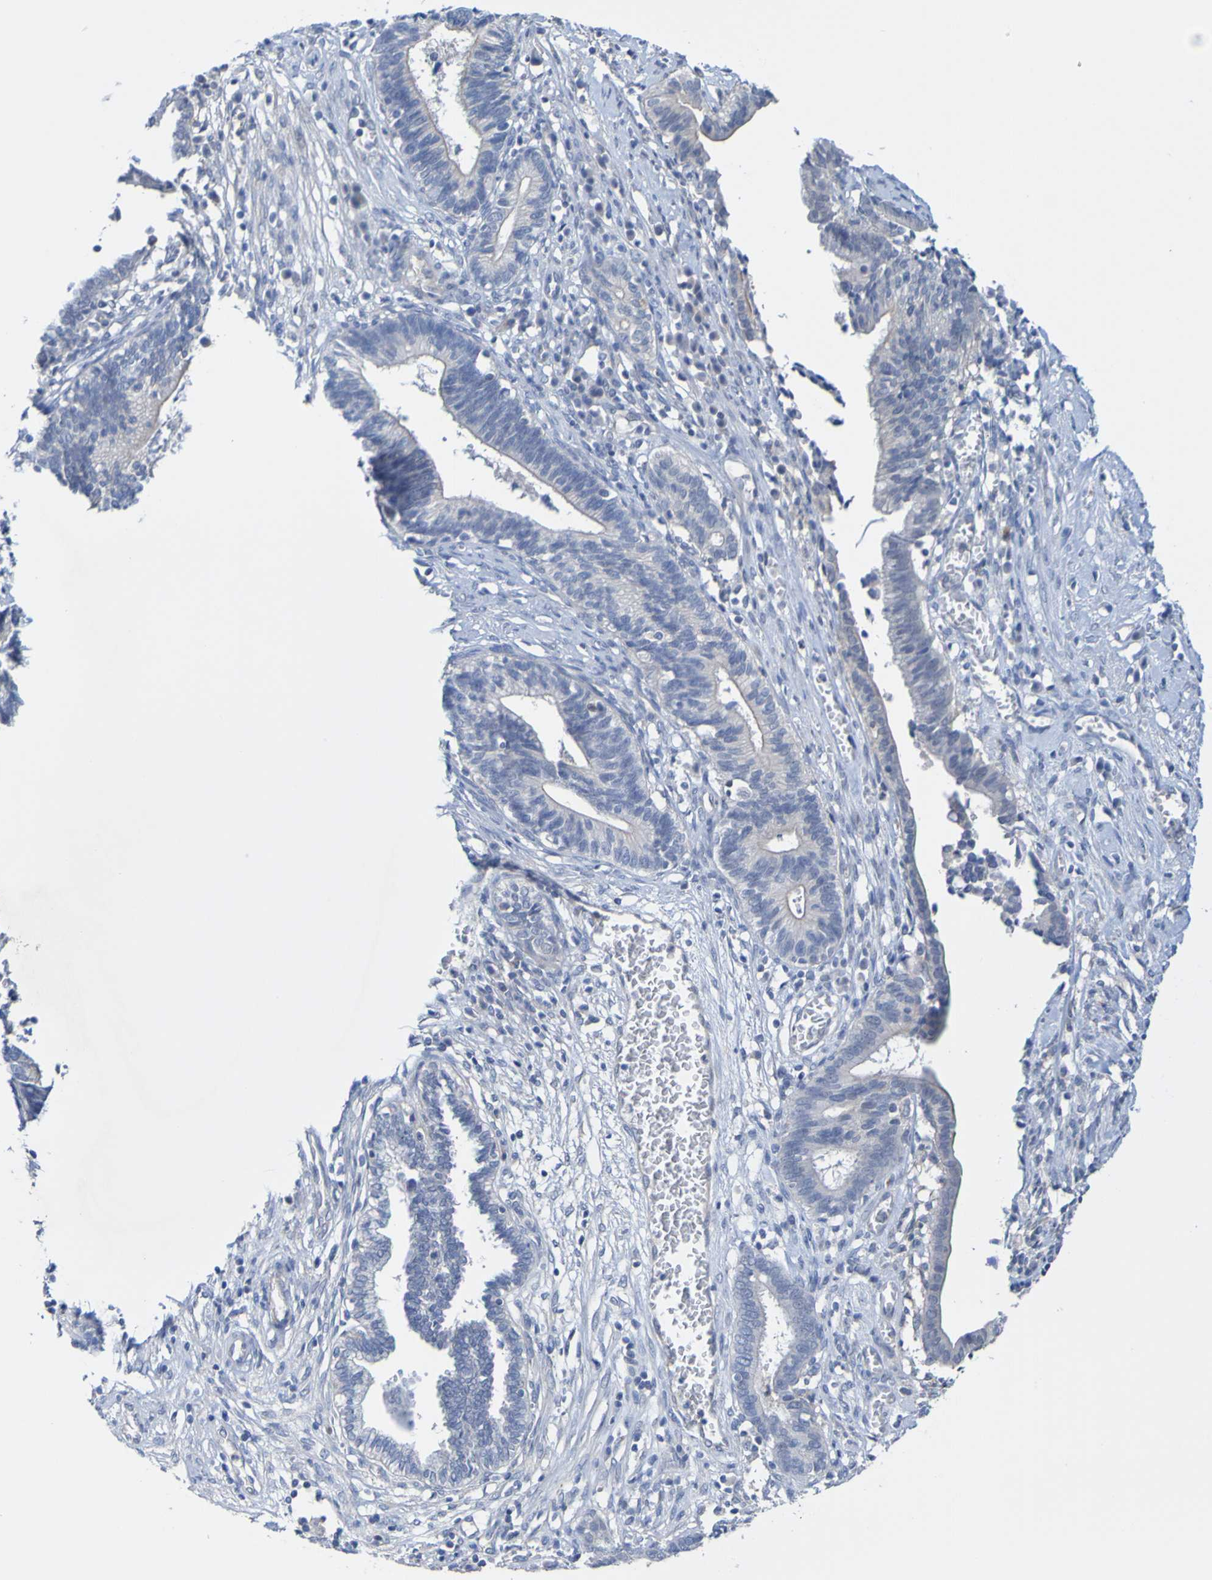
{"staining": {"intensity": "weak", "quantity": "<25%", "location": "cytoplasmic/membranous"}, "tissue": "cervical cancer", "cell_type": "Tumor cells", "image_type": "cancer", "snomed": [{"axis": "morphology", "description": "Adenocarcinoma, NOS"}, {"axis": "topography", "description": "Cervix"}], "caption": "Immunohistochemical staining of adenocarcinoma (cervical) reveals no significant expression in tumor cells. The staining was performed using DAB to visualize the protein expression in brown, while the nuclei were stained in blue with hematoxylin (Magnification: 20x).", "gene": "ACMSD", "patient": {"sex": "female", "age": 44}}